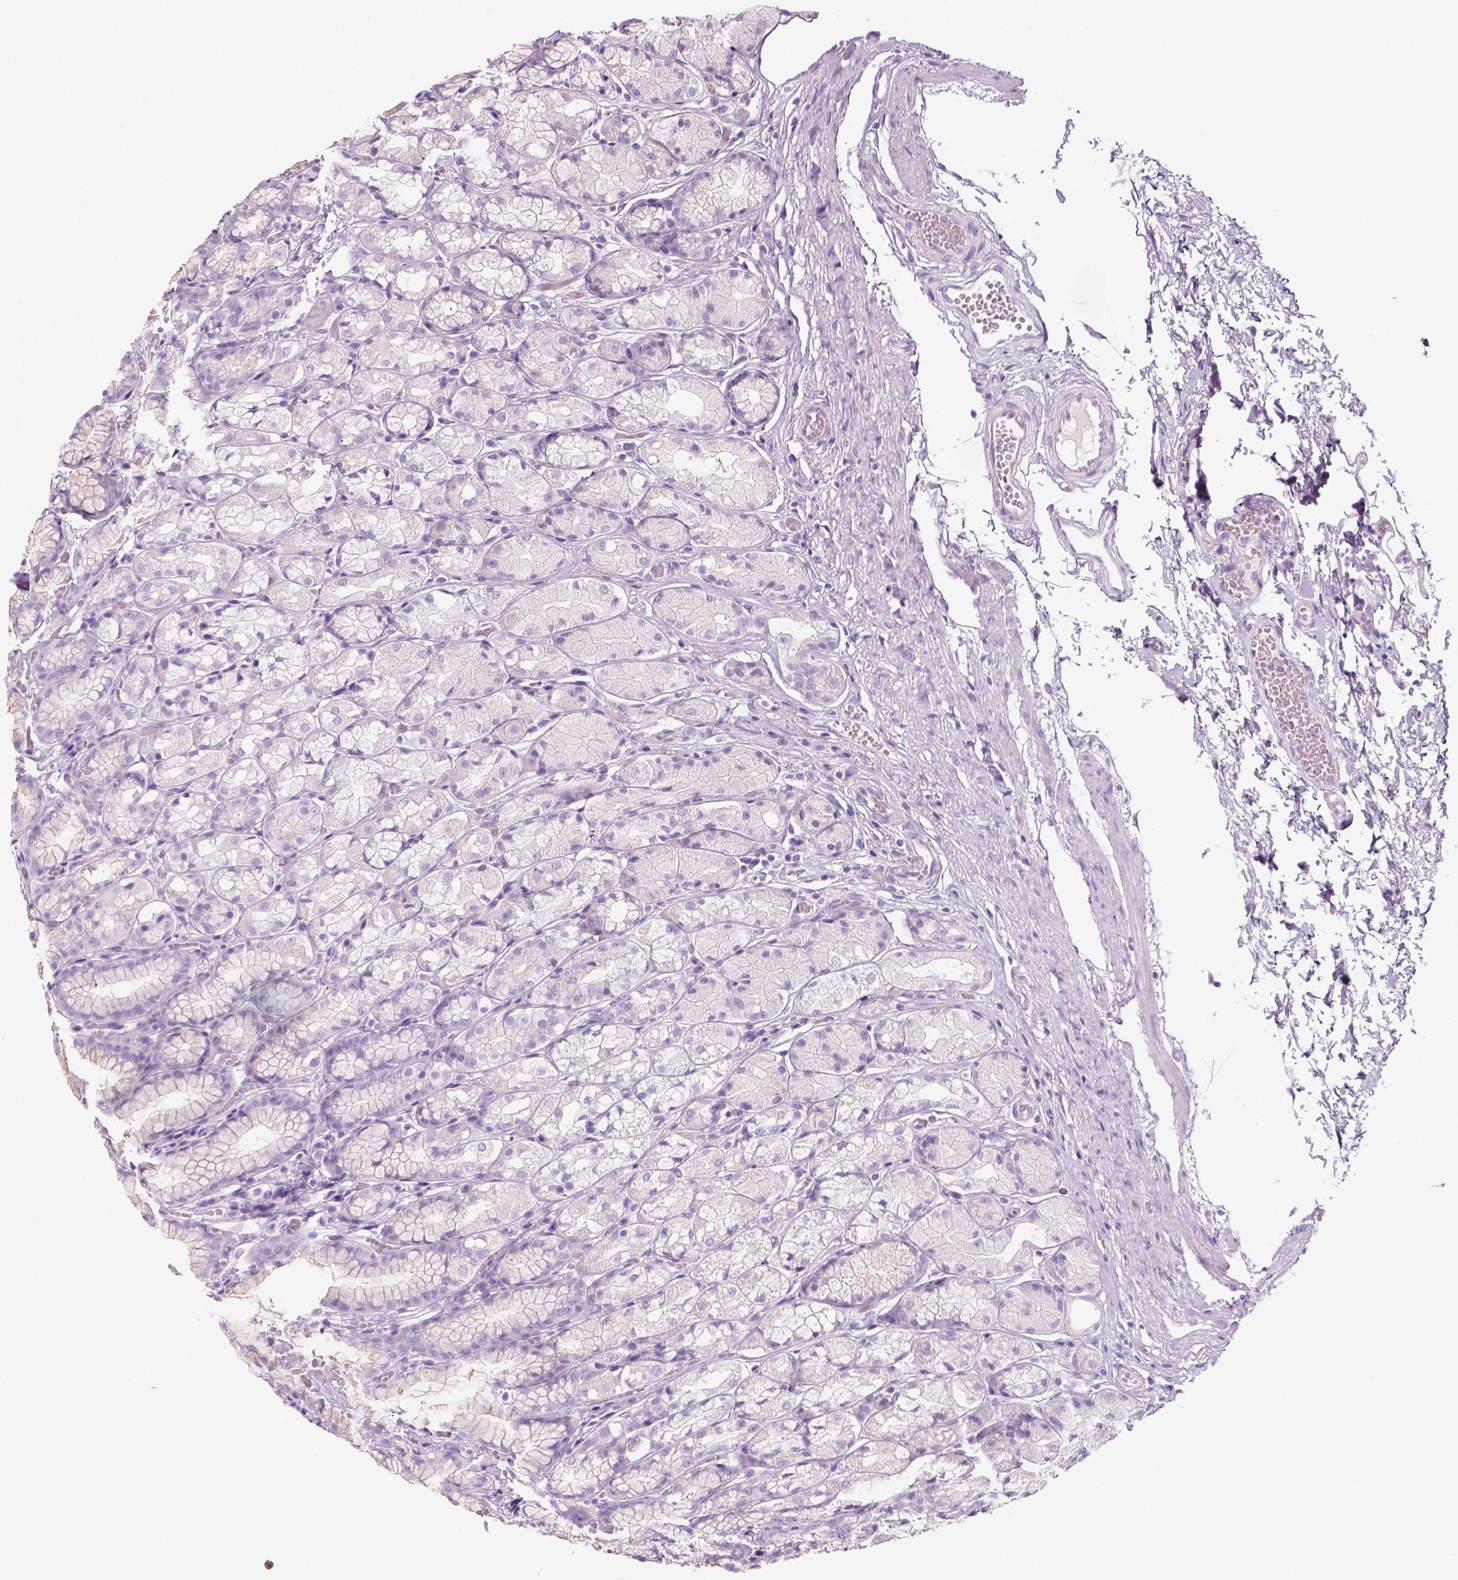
{"staining": {"intensity": "negative", "quantity": "none", "location": "none"}, "tissue": "stomach", "cell_type": "Glandular cells", "image_type": "normal", "snomed": [{"axis": "morphology", "description": "Normal tissue, NOS"}, {"axis": "topography", "description": "Stomach"}], "caption": "This image is of unremarkable stomach stained with immunohistochemistry to label a protein in brown with the nuclei are counter-stained blue. There is no positivity in glandular cells.", "gene": "KRTAP11", "patient": {"sex": "male", "age": 70}}